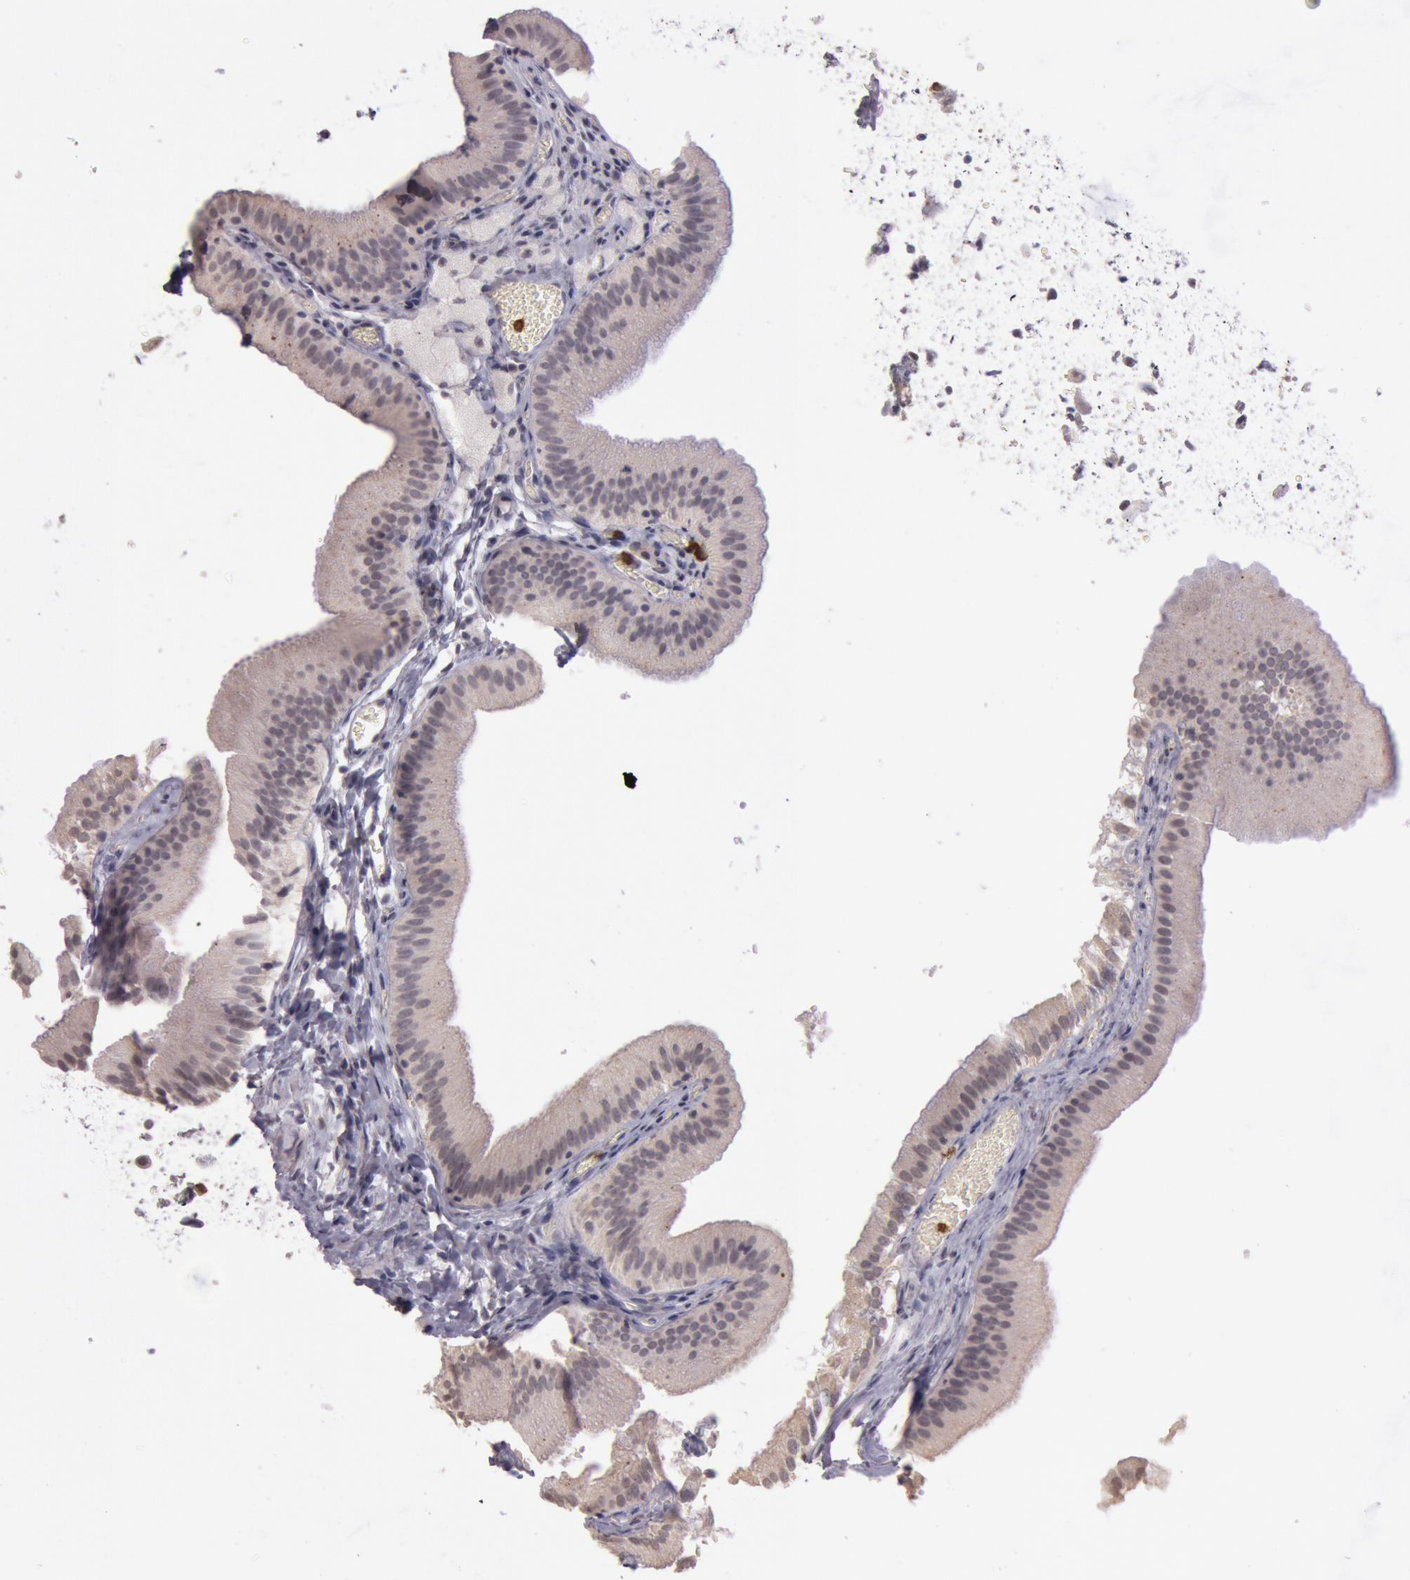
{"staining": {"intensity": "negative", "quantity": "none", "location": "none"}, "tissue": "gallbladder", "cell_type": "Glandular cells", "image_type": "normal", "snomed": [{"axis": "morphology", "description": "Normal tissue, NOS"}, {"axis": "topography", "description": "Gallbladder"}], "caption": "Image shows no significant protein staining in glandular cells of unremarkable gallbladder.", "gene": "KDM6A", "patient": {"sex": "female", "age": 24}}